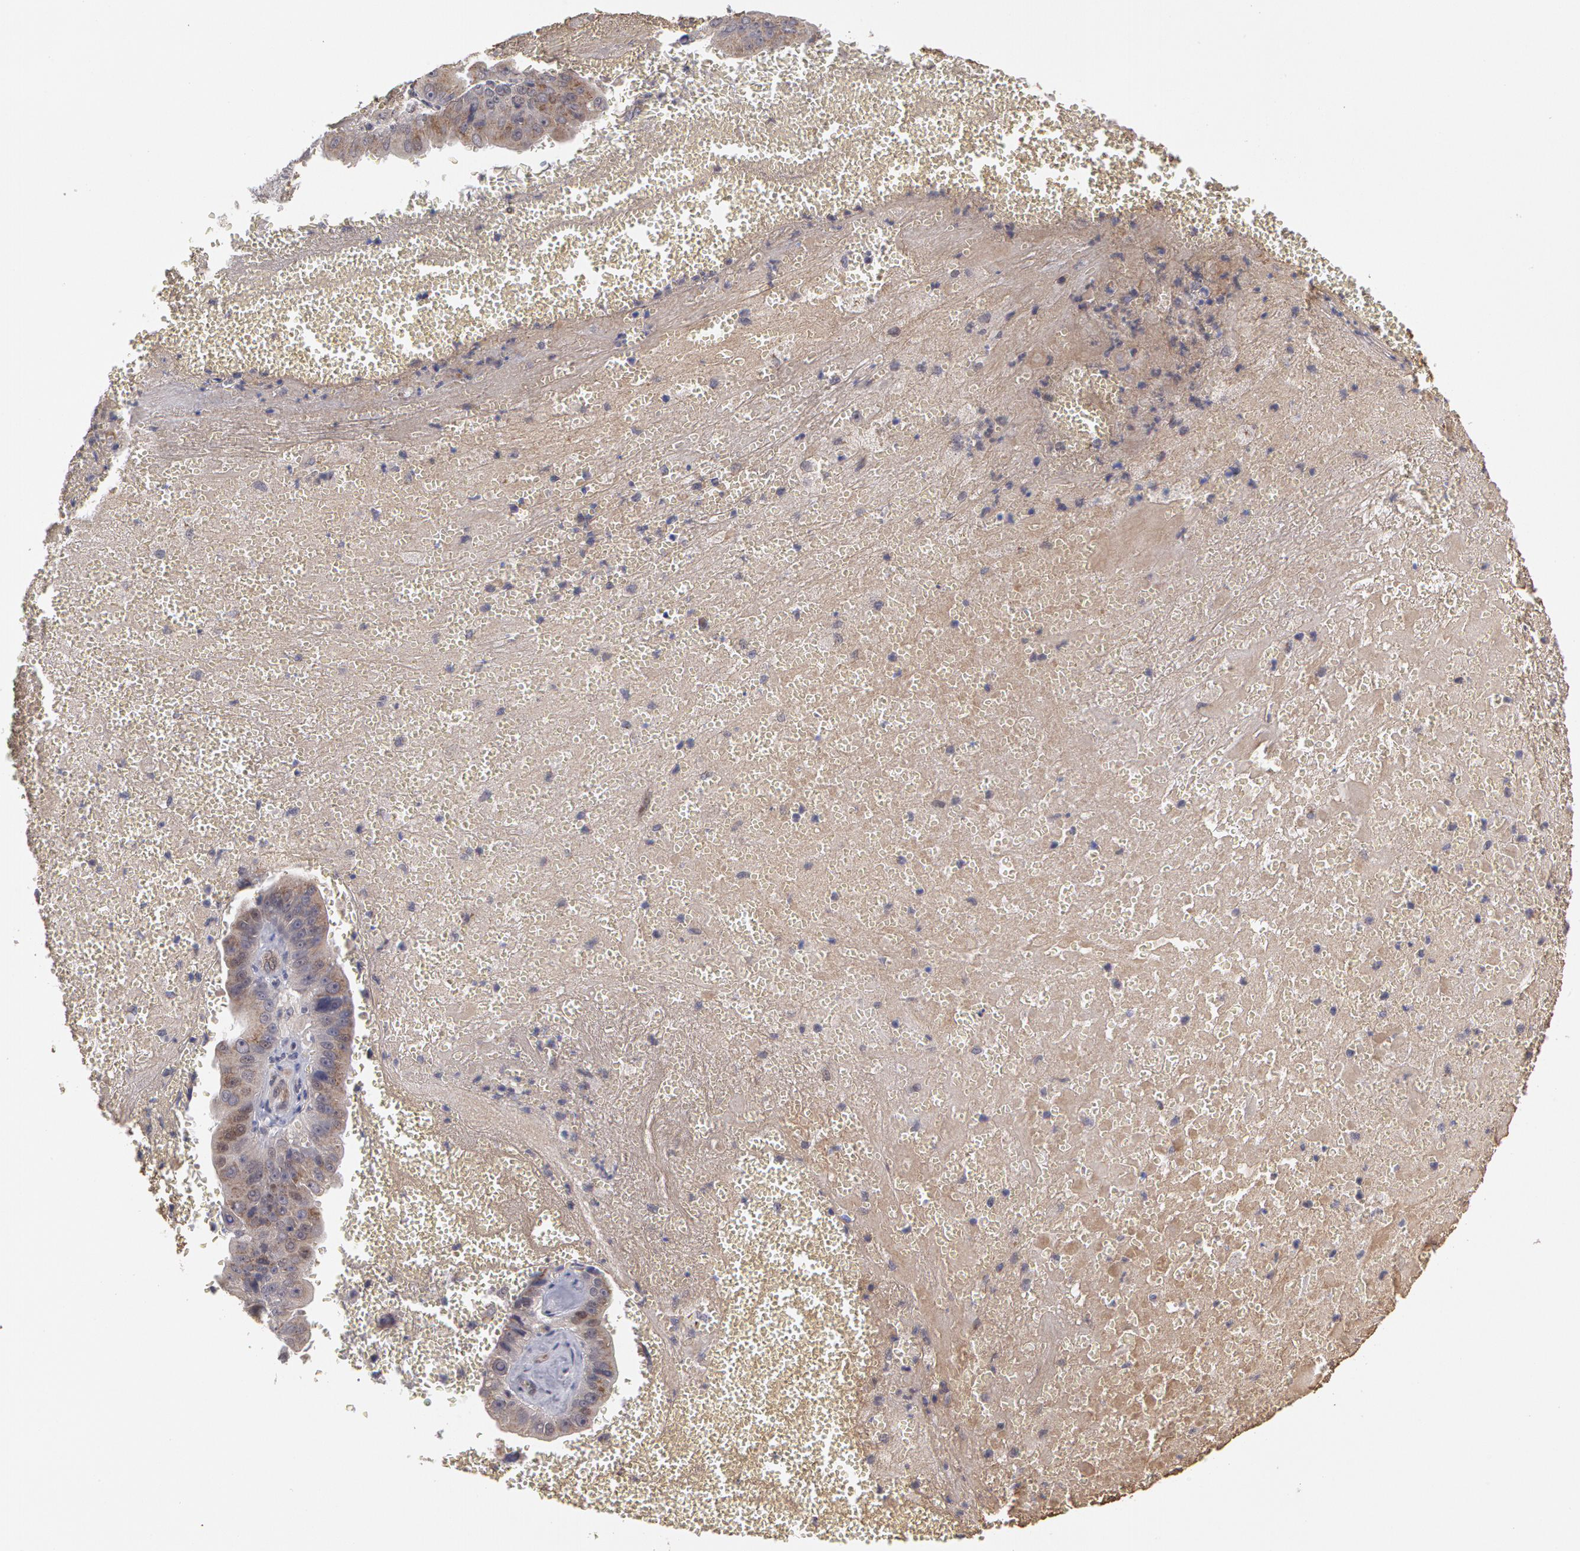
{"staining": {"intensity": "negative", "quantity": "none", "location": "none"}, "tissue": "liver cancer", "cell_type": "Tumor cells", "image_type": "cancer", "snomed": [{"axis": "morphology", "description": "Cholangiocarcinoma"}, {"axis": "topography", "description": "Liver"}], "caption": "The photomicrograph shows no significant expression in tumor cells of cholangiocarcinoma (liver).", "gene": "STX5", "patient": {"sex": "female", "age": 79}}